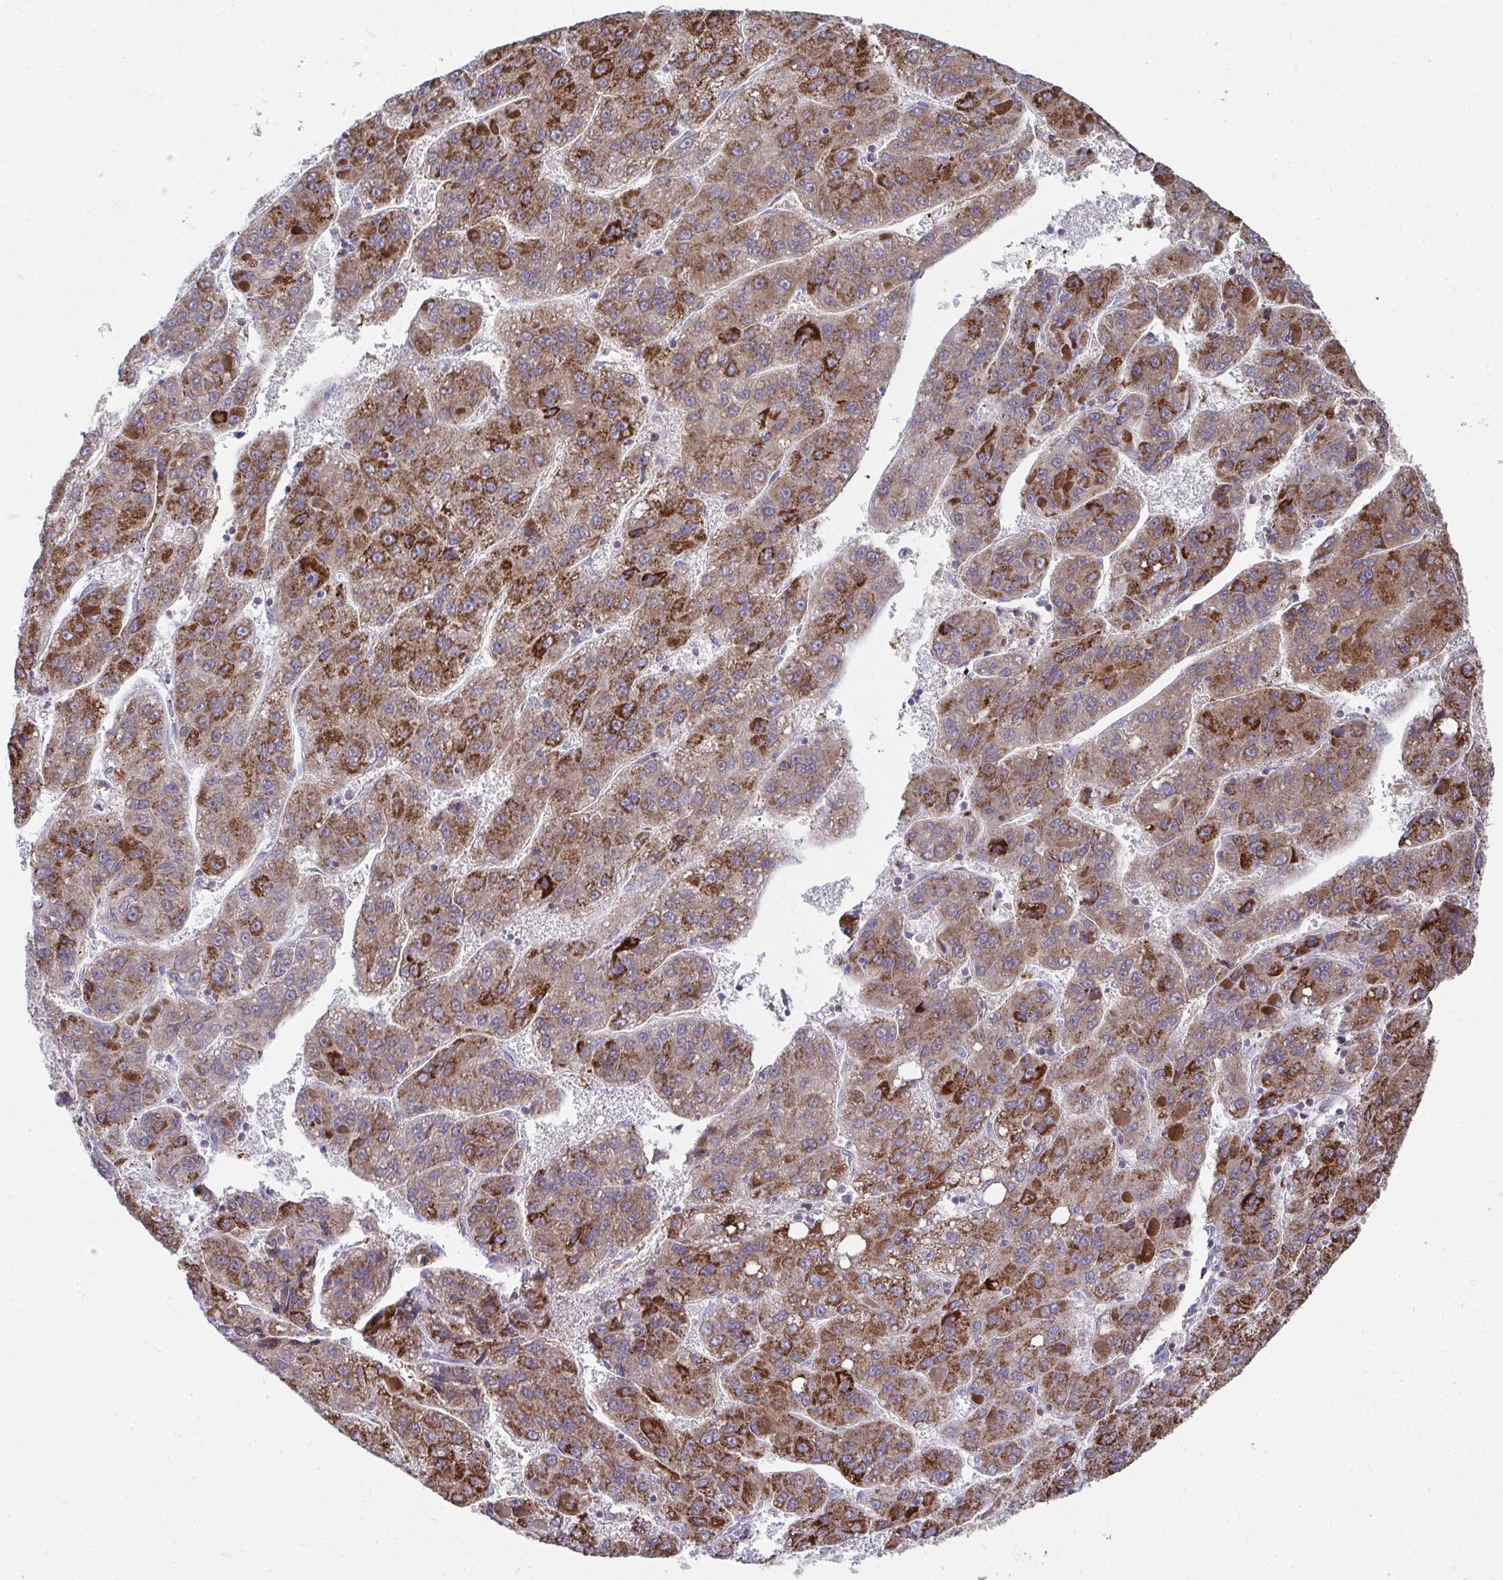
{"staining": {"intensity": "strong", "quantity": ">75%", "location": "cytoplasmic/membranous"}, "tissue": "liver cancer", "cell_type": "Tumor cells", "image_type": "cancer", "snomed": [{"axis": "morphology", "description": "Carcinoma, Hepatocellular, NOS"}, {"axis": "topography", "description": "Liver"}], "caption": "Liver hepatocellular carcinoma stained with IHC exhibits strong cytoplasmic/membranous positivity in approximately >75% of tumor cells. Using DAB (3,3'-diaminobenzidine) (brown) and hematoxylin (blue) stains, captured at high magnification using brightfield microscopy.", "gene": "PRRG3", "patient": {"sex": "female", "age": 82}}